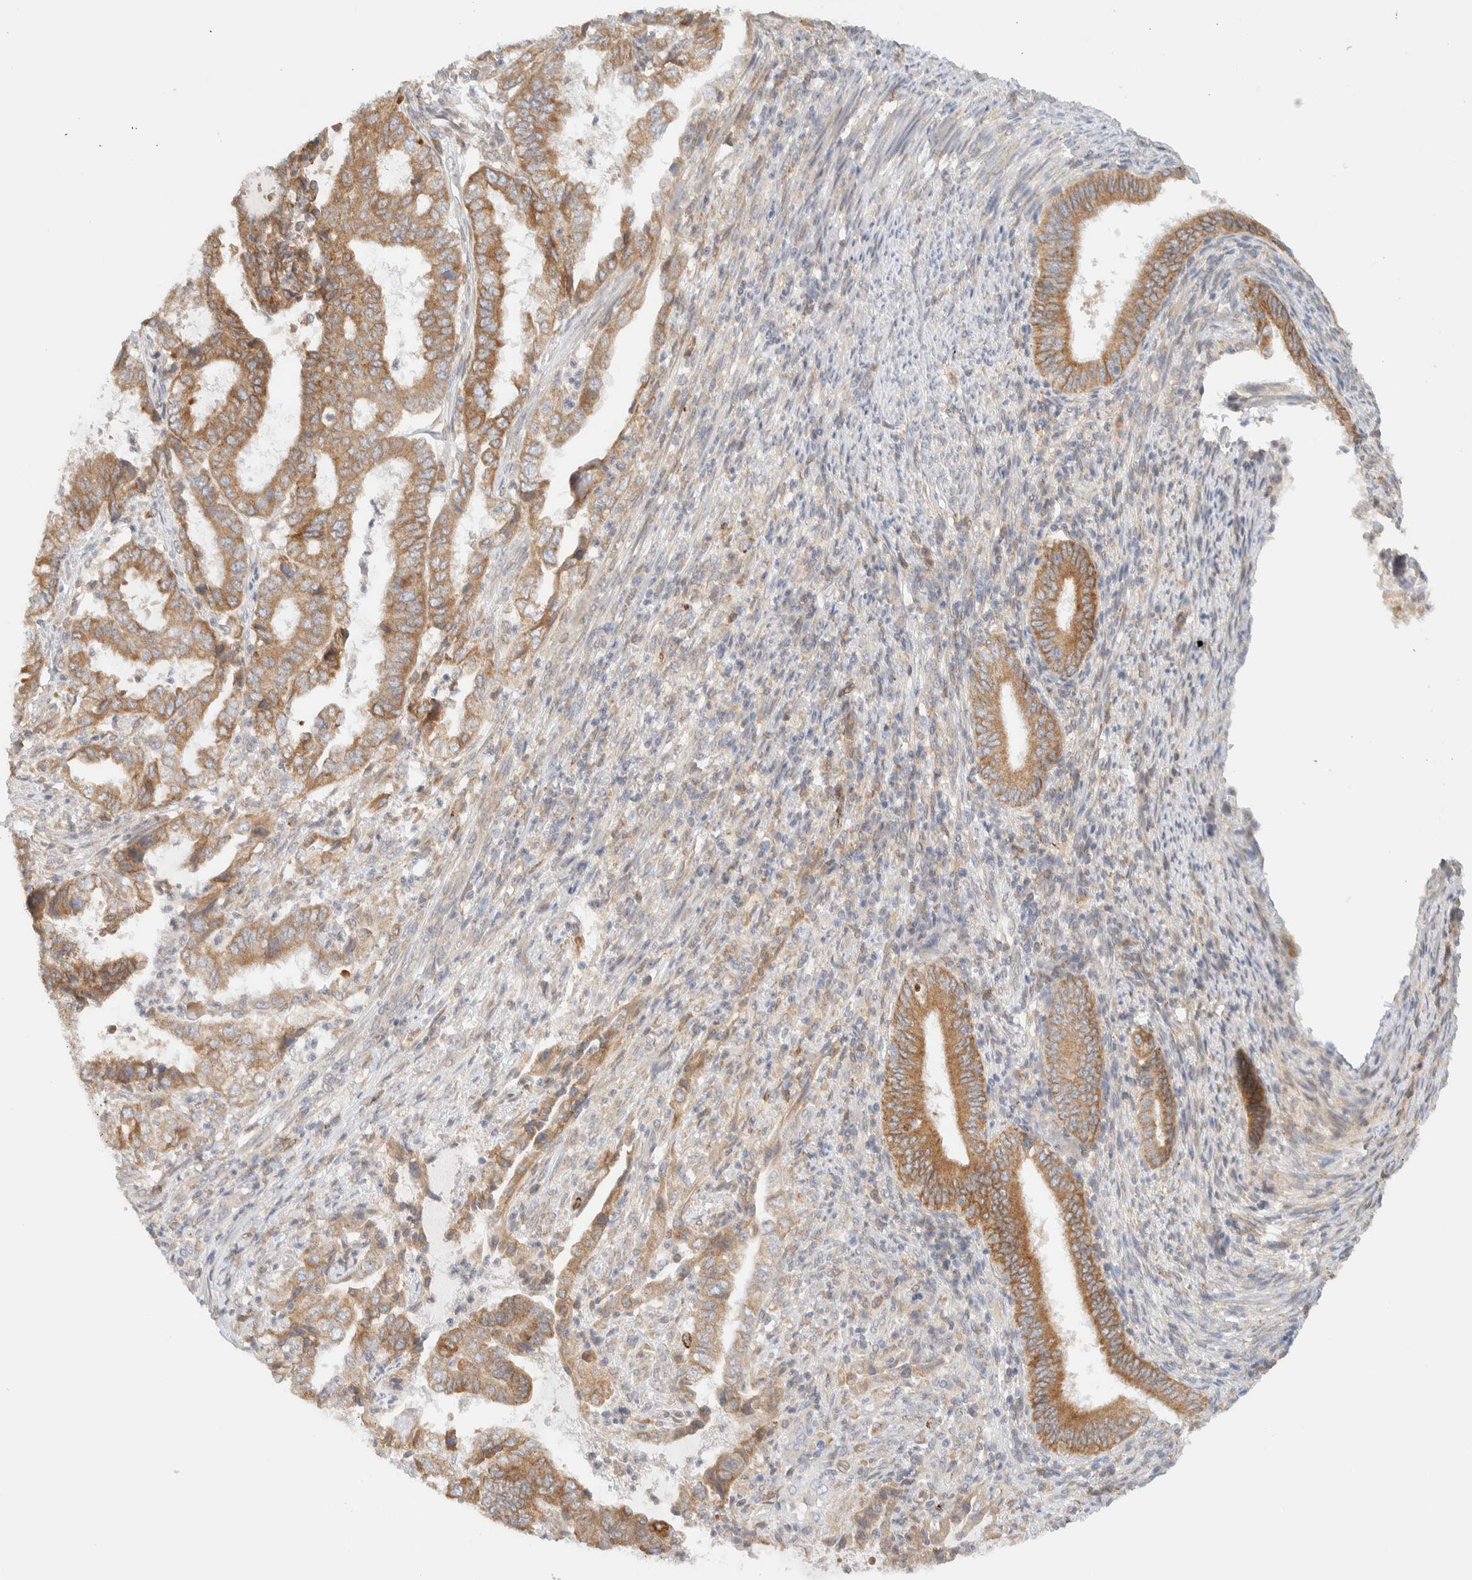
{"staining": {"intensity": "moderate", "quantity": ">75%", "location": "cytoplasmic/membranous"}, "tissue": "endometrial cancer", "cell_type": "Tumor cells", "image_type": "cancer", "snomed": [{"axis": "morphology", "description": "Adenocarcinoma, NOS"}, {"axis": "topography", "description": "Endometrium"}], "caption": "Immunohistochemistry of human endometrial cancer displays medium levels of moderate cytoplasmic/membranous expression in approximately >75% of tumor cells.", "gene": "NT5C", "patient": {"sex": "female", "age": 51}}